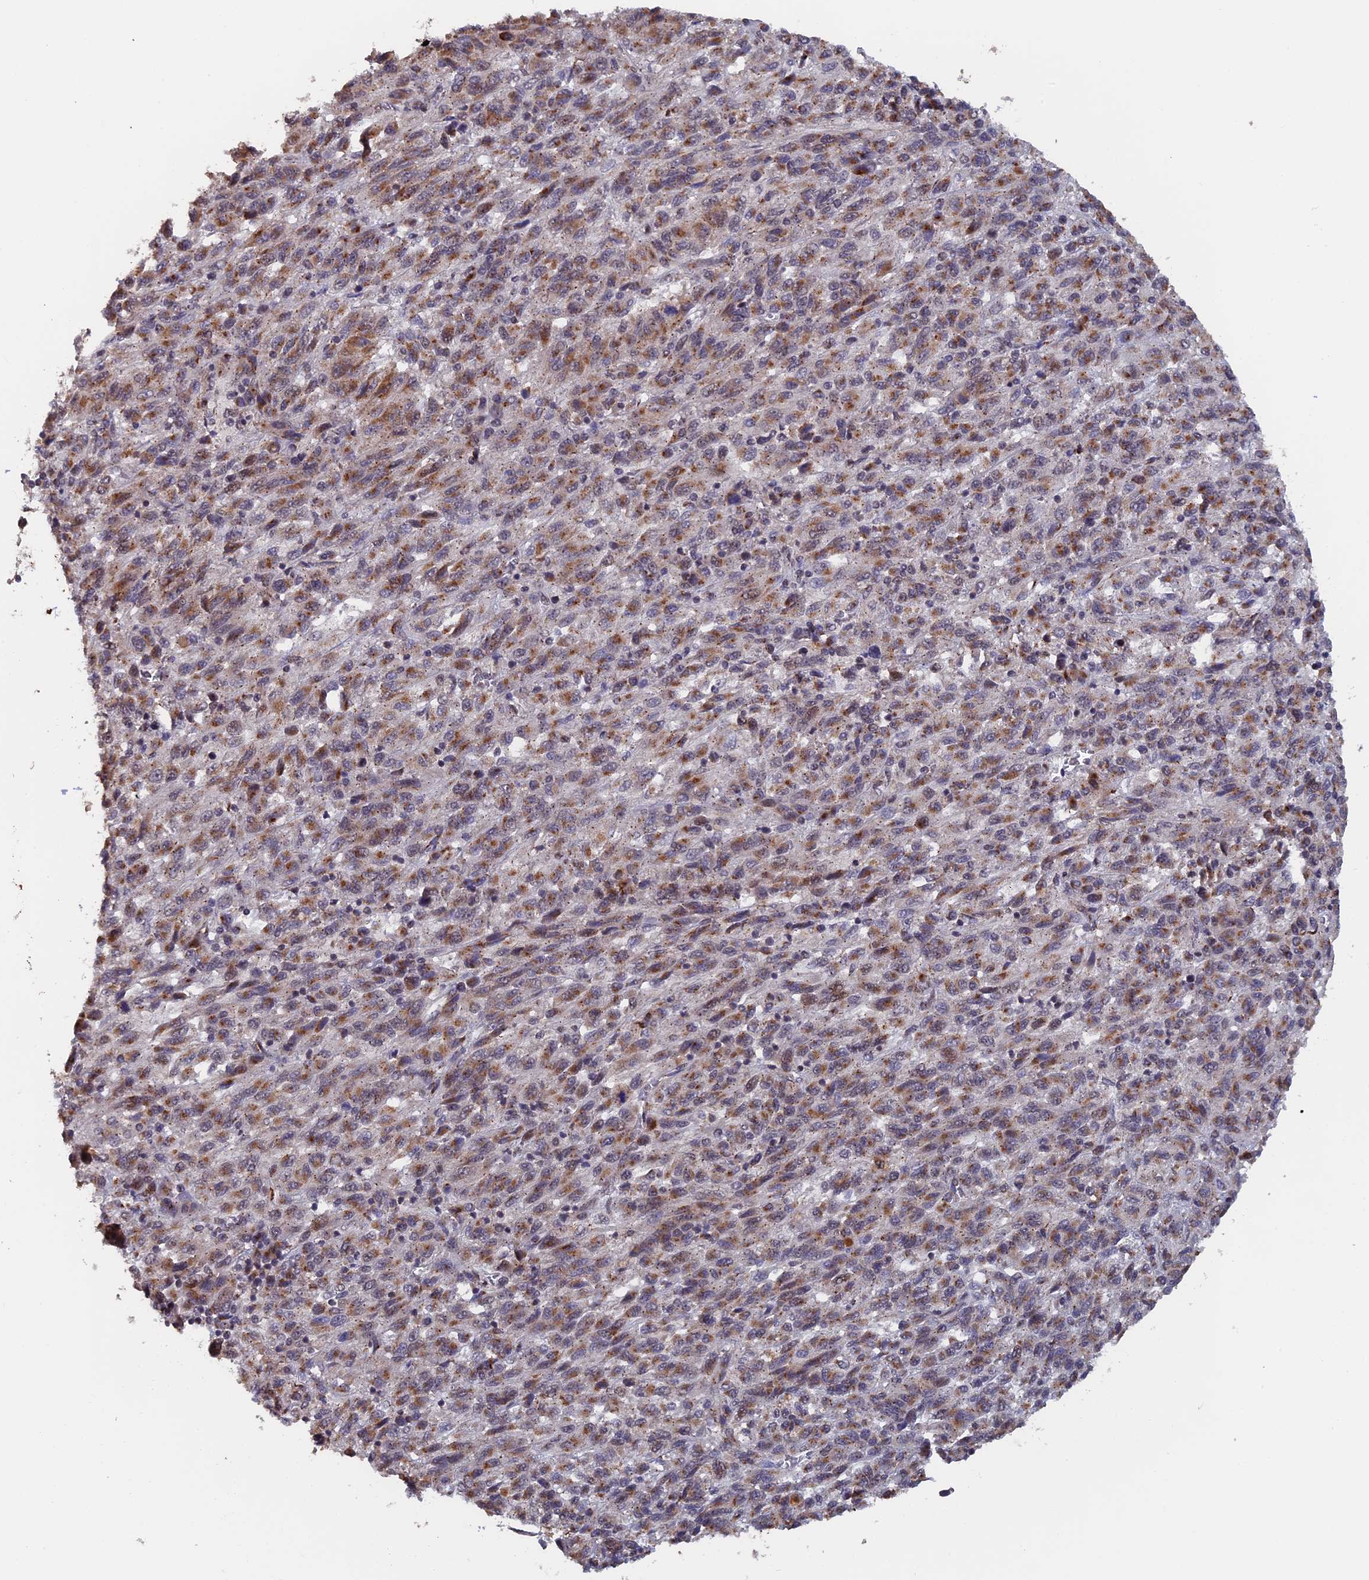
{"staining": {"intensity": "moderate", "quantity": ">75%", "location": "cytoplasmic/membranous"}, "tissue": "melanoma", "cell_type": "Tumor cells", "image_type": "cancer", "snomed": [{"axis": "morphology", "description": "Malignant melanoma, Metastatic site"}, {"axis": "topography", "description": "Lung"}], "caption": "Human malignant melanoma (metastatic site) stained for a protein (brown) shows moderate cytoplasmic/membranous positive positivity in about >75% of tumor cells.", "gene": "PIGQ", "patient": {"sex": "male", "age": 64}}